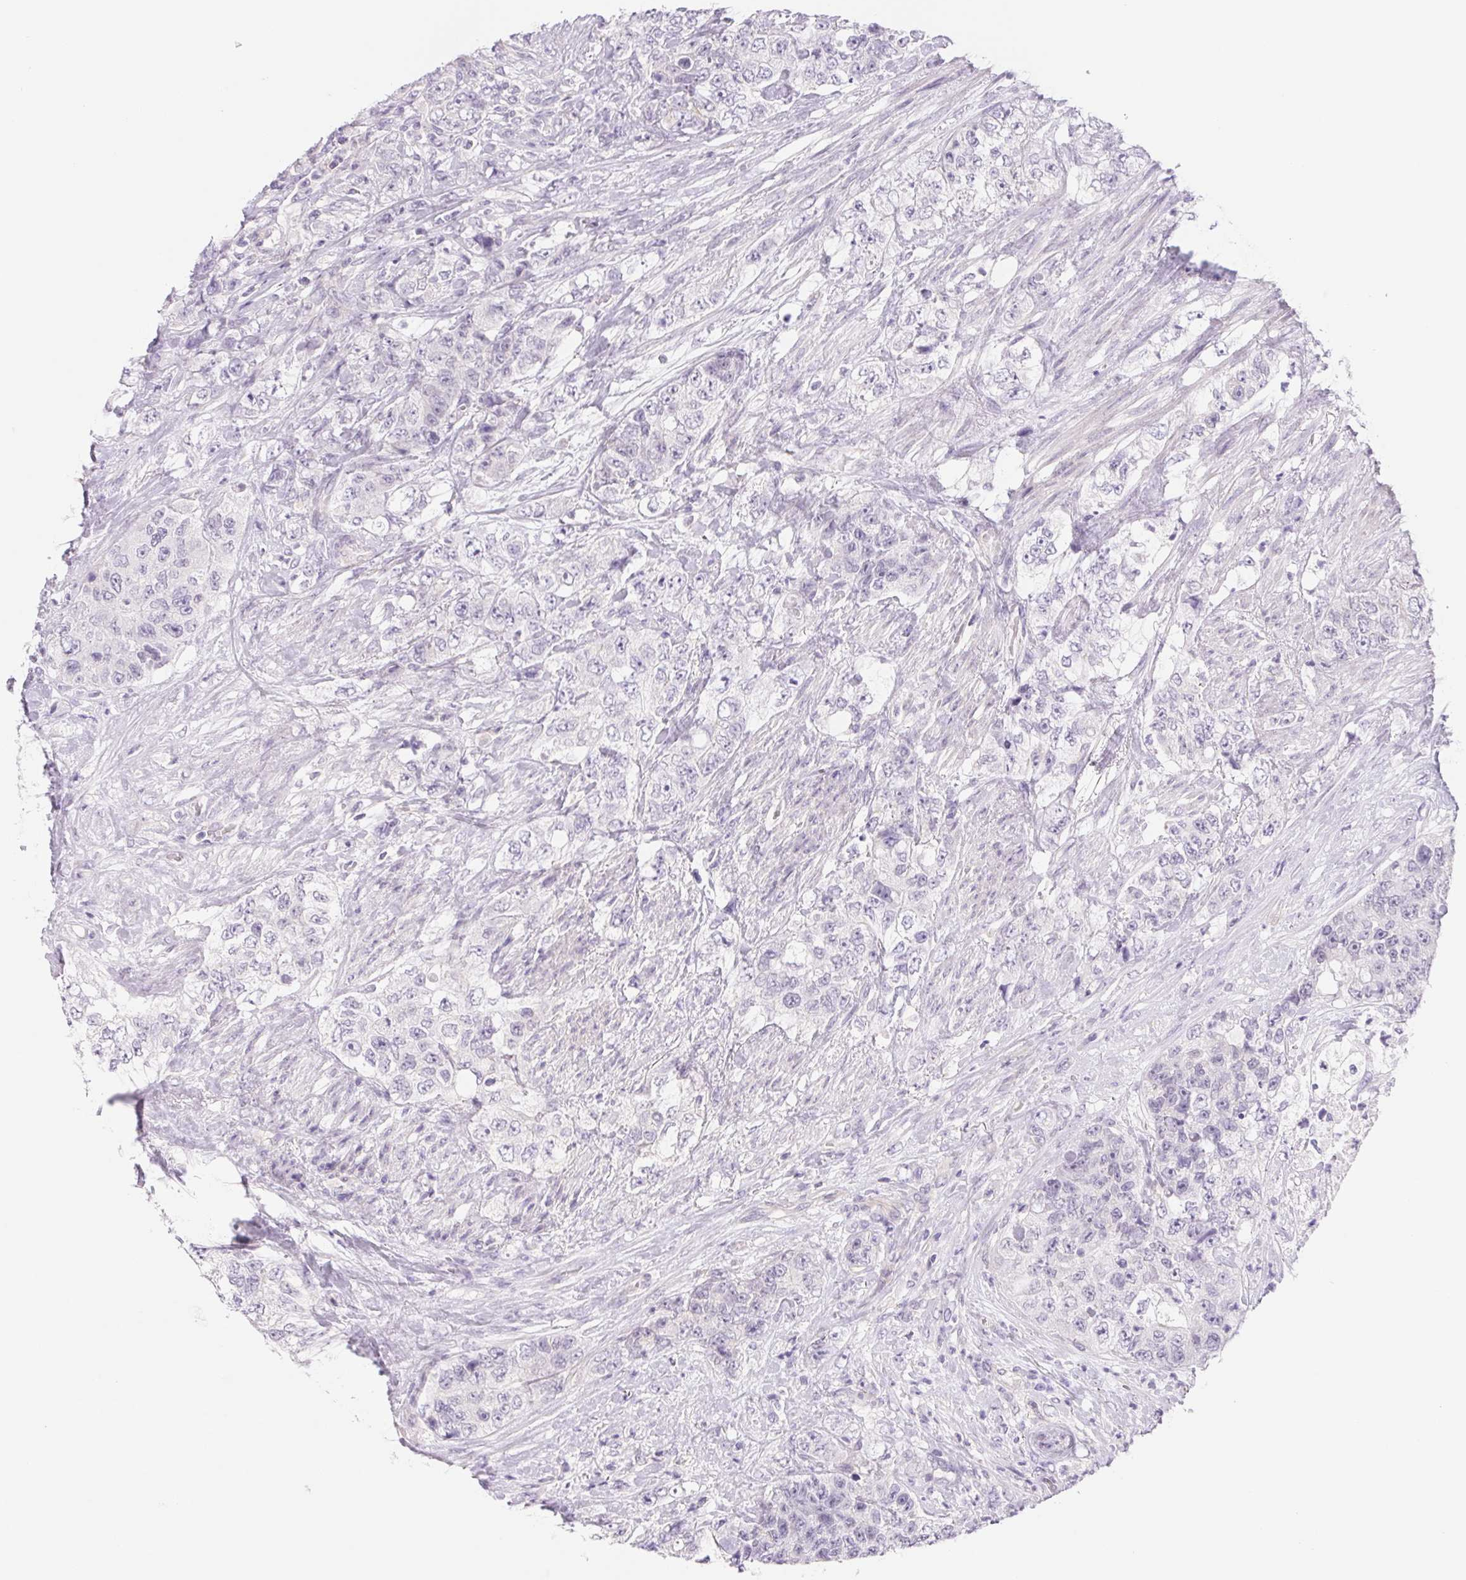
{"staining": {"intensity": "negative", "quantity": "none", "location": "none"}, "tissue": "urothelial cancer", "cell_type": "Tumor cells", "image_type": "cancer", "snomed": [{"axis": "morphology", "description": "Urothelial carcinoma, High grade"}, {"axis": "topography", "description": "Urinary bladder"}], "caption": "Immunohistochemistry (IHC) of urothelial cancer reveals no staining in tumor cells.", "gene": "CTNND2", "patient": {"sex": "female", "age": 78}}